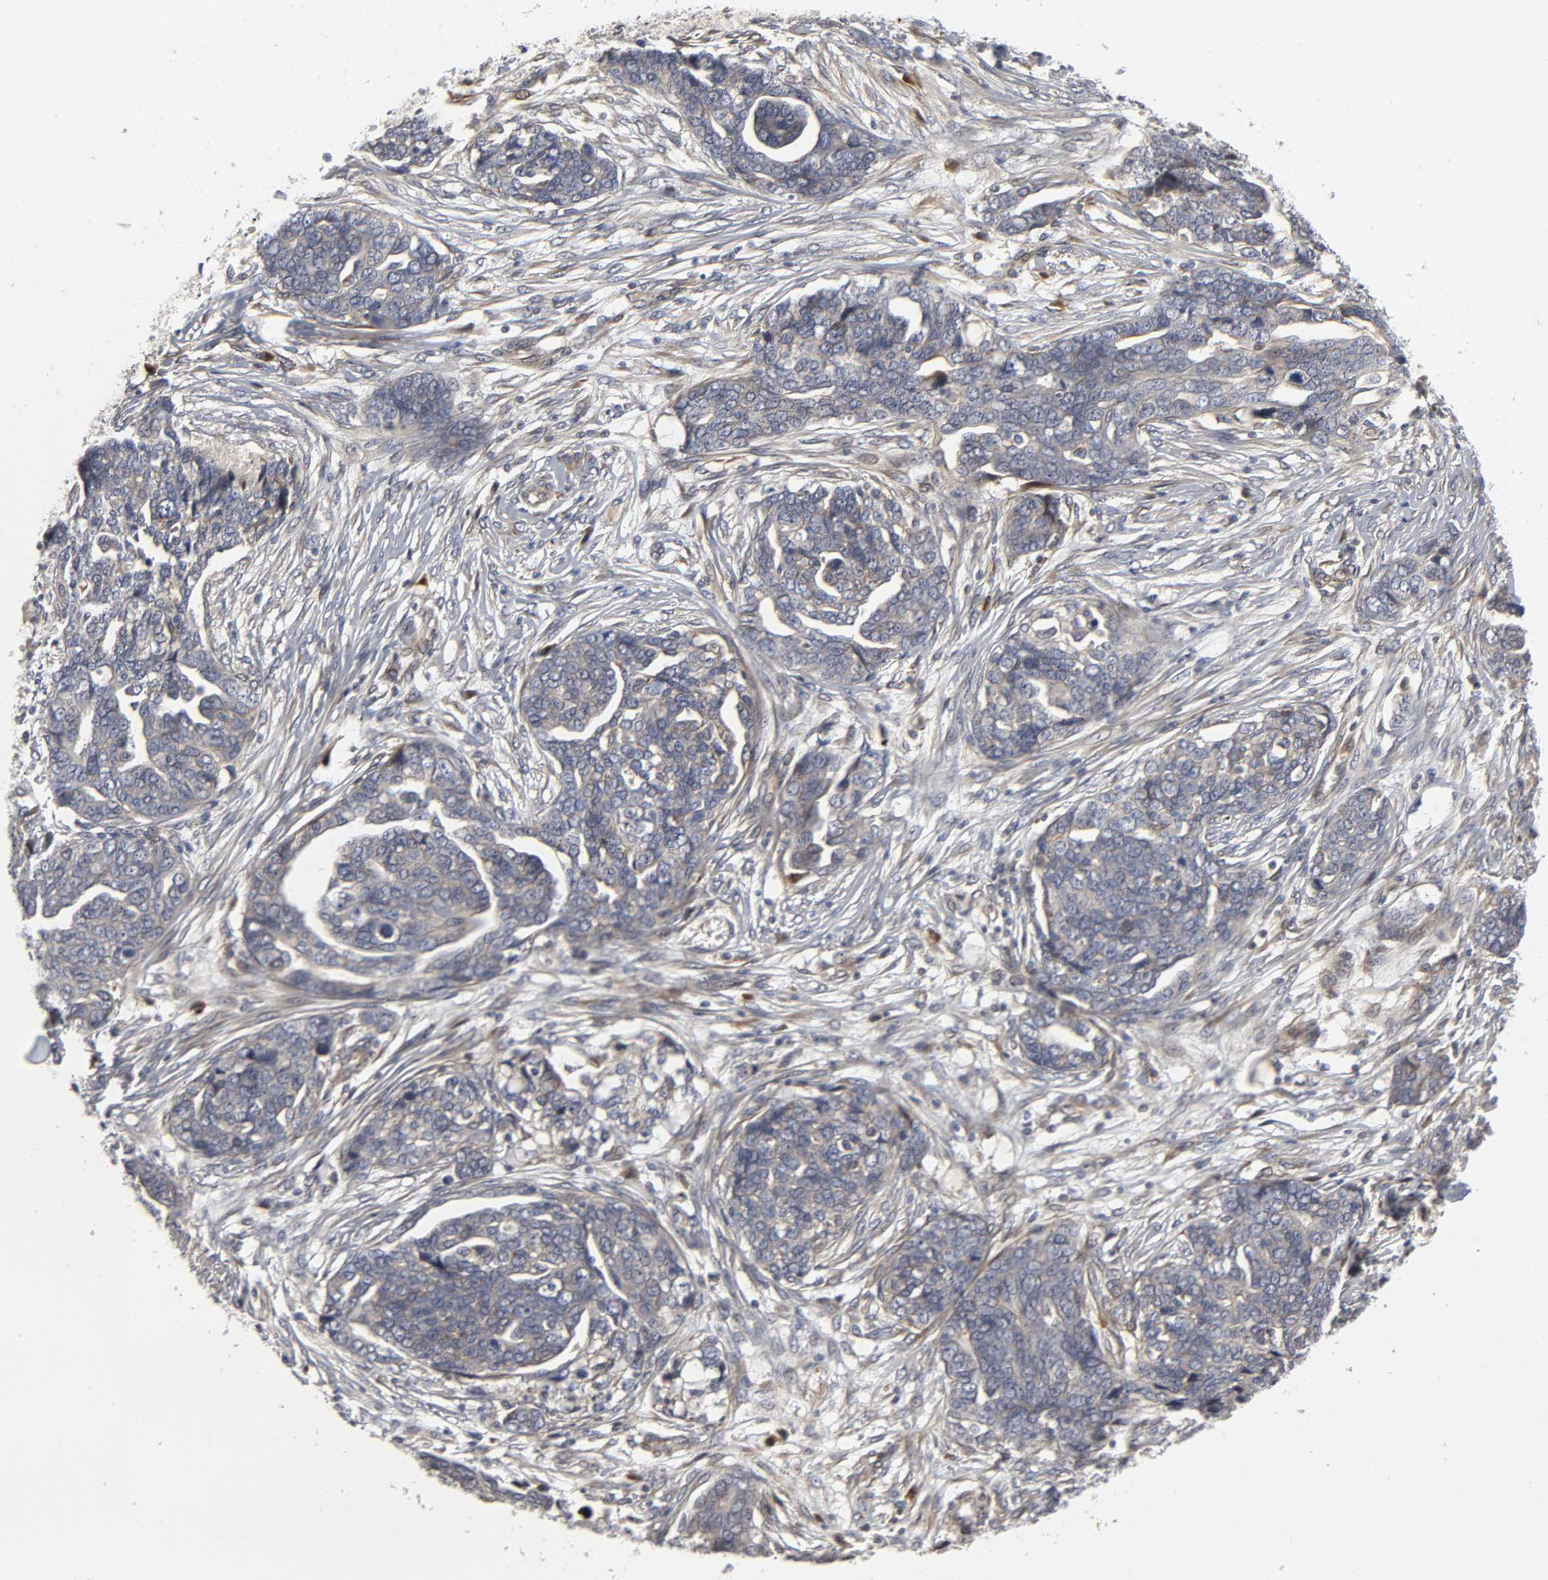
{"staining": {"intensity": "weak", "quantity": "<25%", "location": "cytoplasmic/membranous"}, "tissue": "ovarian cancer", "cell_type": "Tumor cells", "image_type": "cancer", "snomed": [{"axis": "morphology", "description": "Normal tissue, NOS"}, {"axis": "morphology", "description": "Cystadenocarcinoma, serous, NOS"}, {"axis": "topography", "description": "Fallopian tube"}, {"axis": "topography", "description": "Ovary"}], "caption": "Immunohistochemistry micrograph of ovarian cancer stained for a protein (brown), which exhibits no staining in tumor cells. (DAB (3,3'-diaminobenzidine) immunohistochemistry with hematoxylin counter stain).", "gene": "ASB6", "patient": {"sex": "female", "age": 56}}